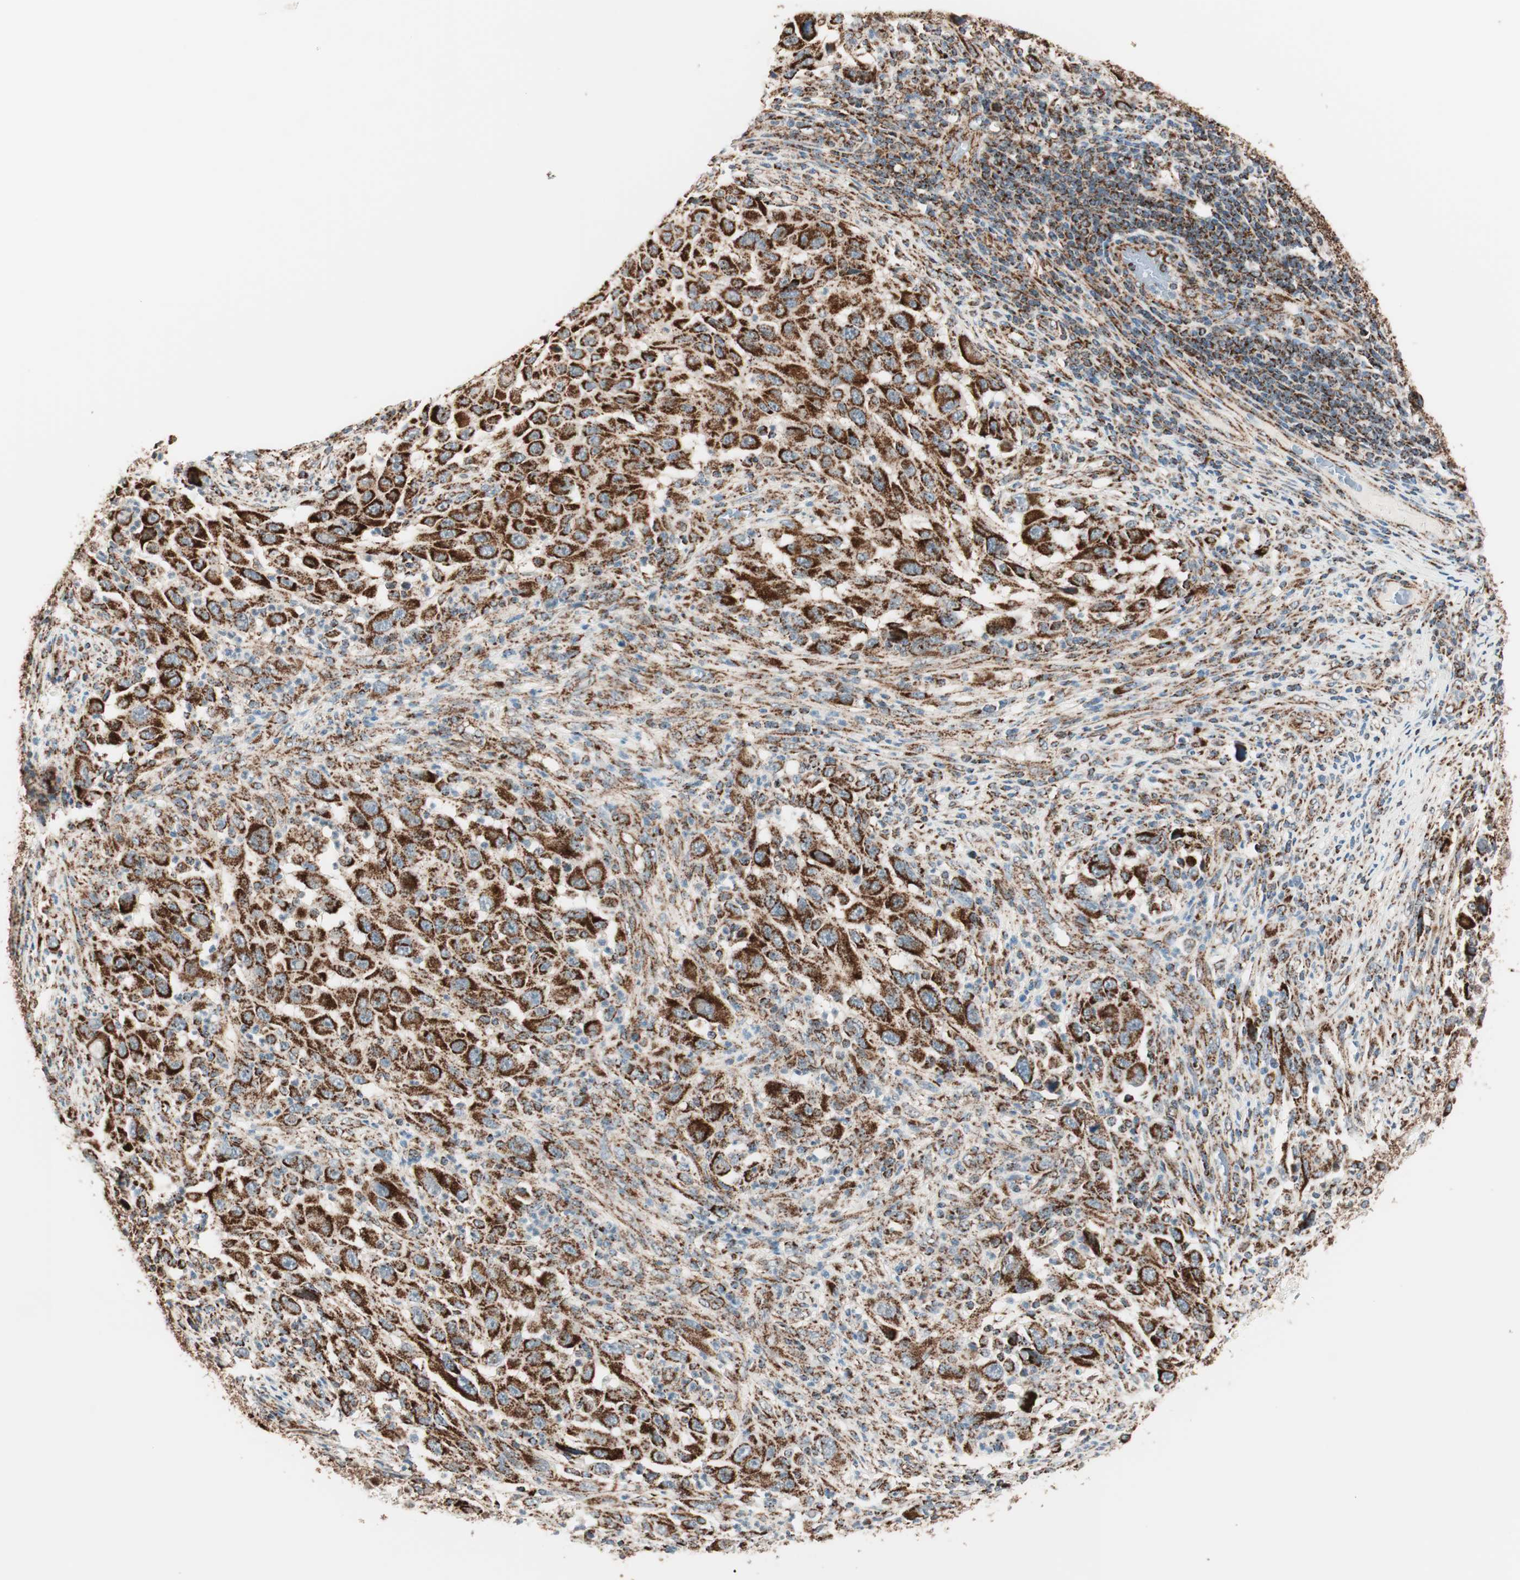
{"staining": {"intensity": "strong", "quantity": ">75%", "location": "cytoplasmic/membranous"}, "tissue": "melanoma", "cell_type": "Tumor cells", "image_type": "cancer", "snomed": [{"axis": "morphology", "description": "Malignant melanoma, Metastatic site"}, {"axis": "topography", "description": "Lymph node"}], "caption": "Strong cytoplasmic/membranous protein staining is appreciated in approximately >75% of tumor cells in melanoma.", "gene": "TOMM22", "patient": {"sex": "male", "age": 61}}